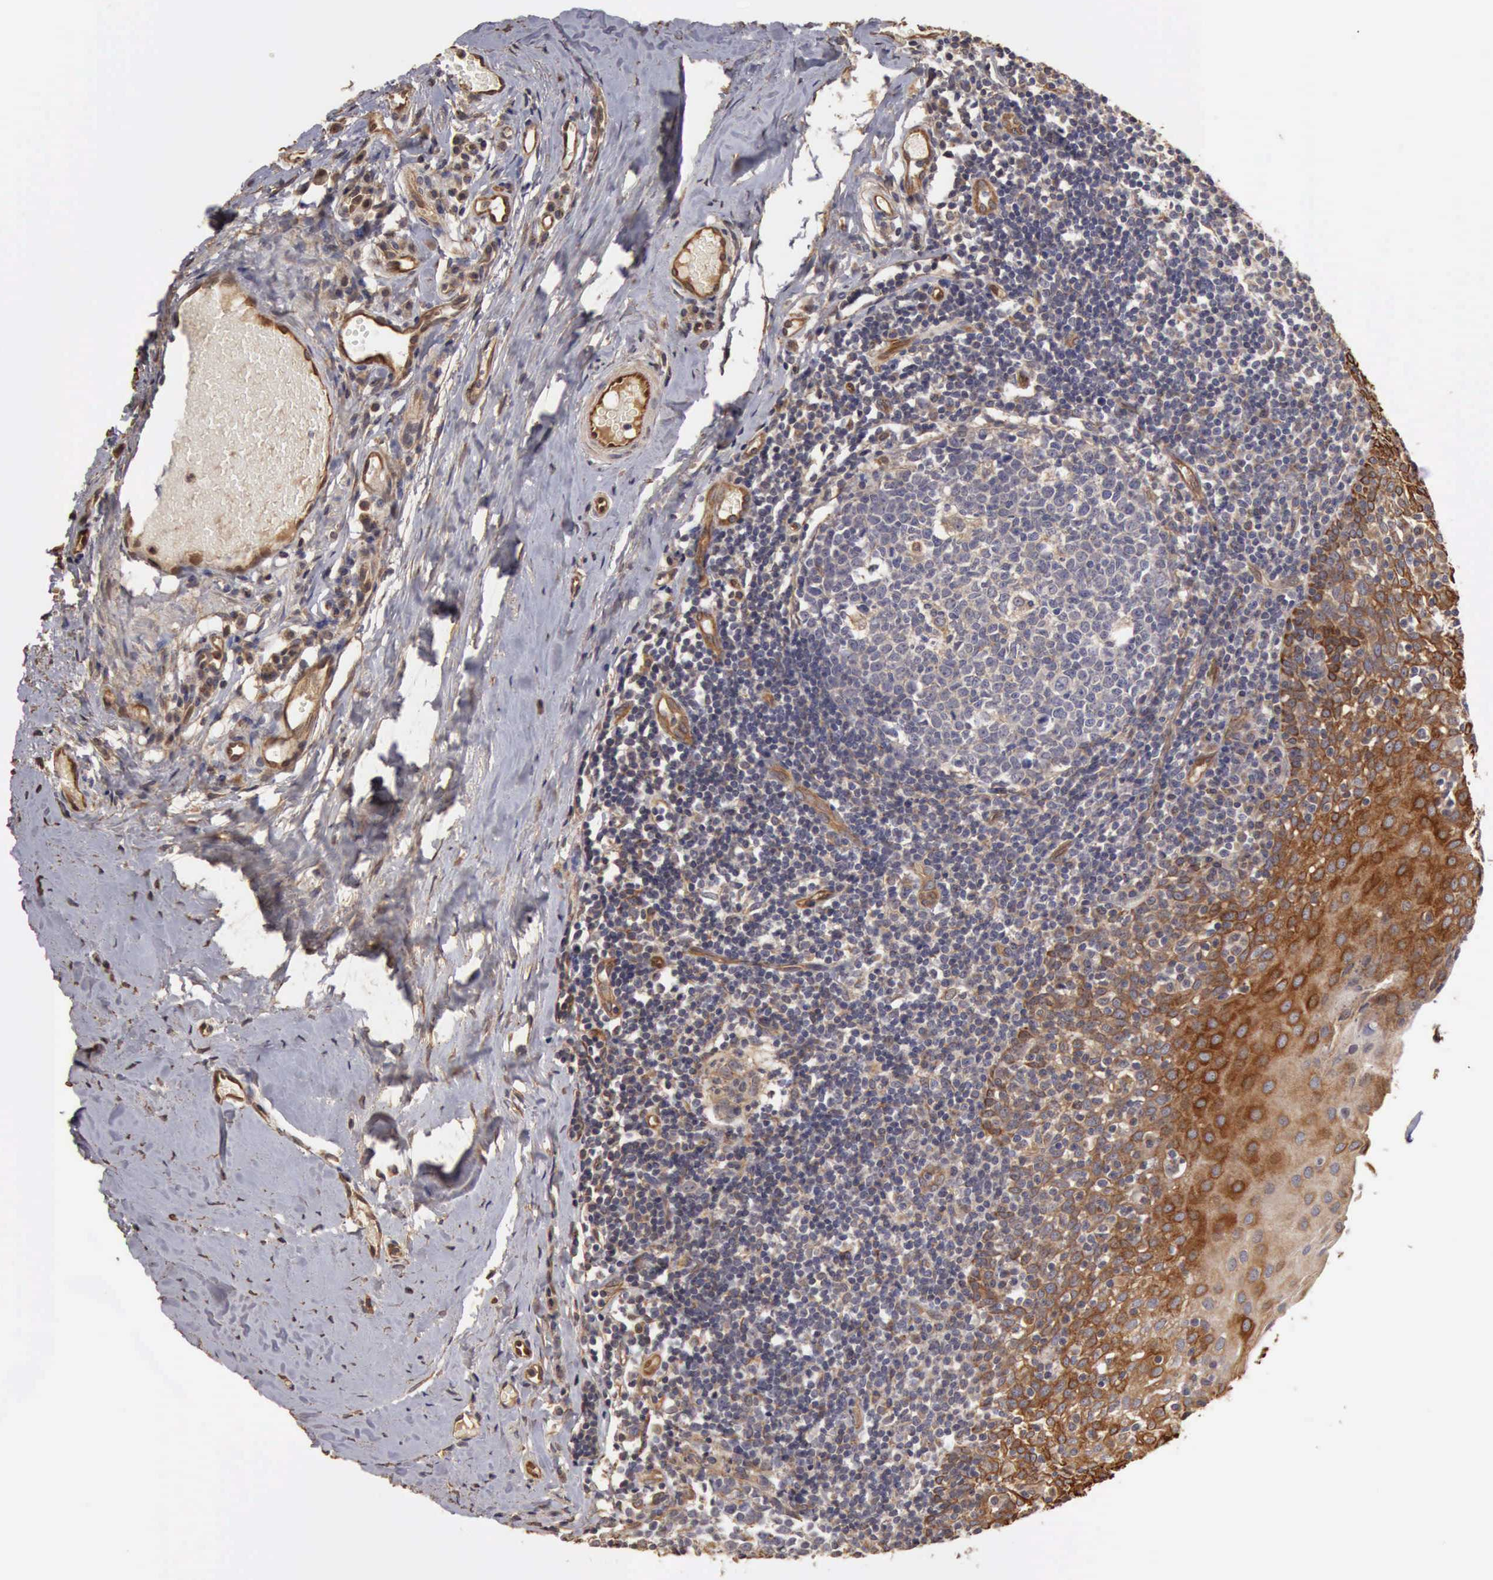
{"staining": {"intensity": "negative", "quantity": "none", "location": "none"}, "tissue": "tonsil", "cell_type": "Germinal center cells", "image_type": "normal", "snomed": [{"axis": "morphology", "description": "Normal tissue, NOS"}, {"axis": "topography", "description": "Tonsil"}], "caption": "Immunohistochemical staining of unremarkable tonsil displays no significant staining in germinal center cells.", "gene": "BMX", "patient": {"sex": "female", "age": 41}}